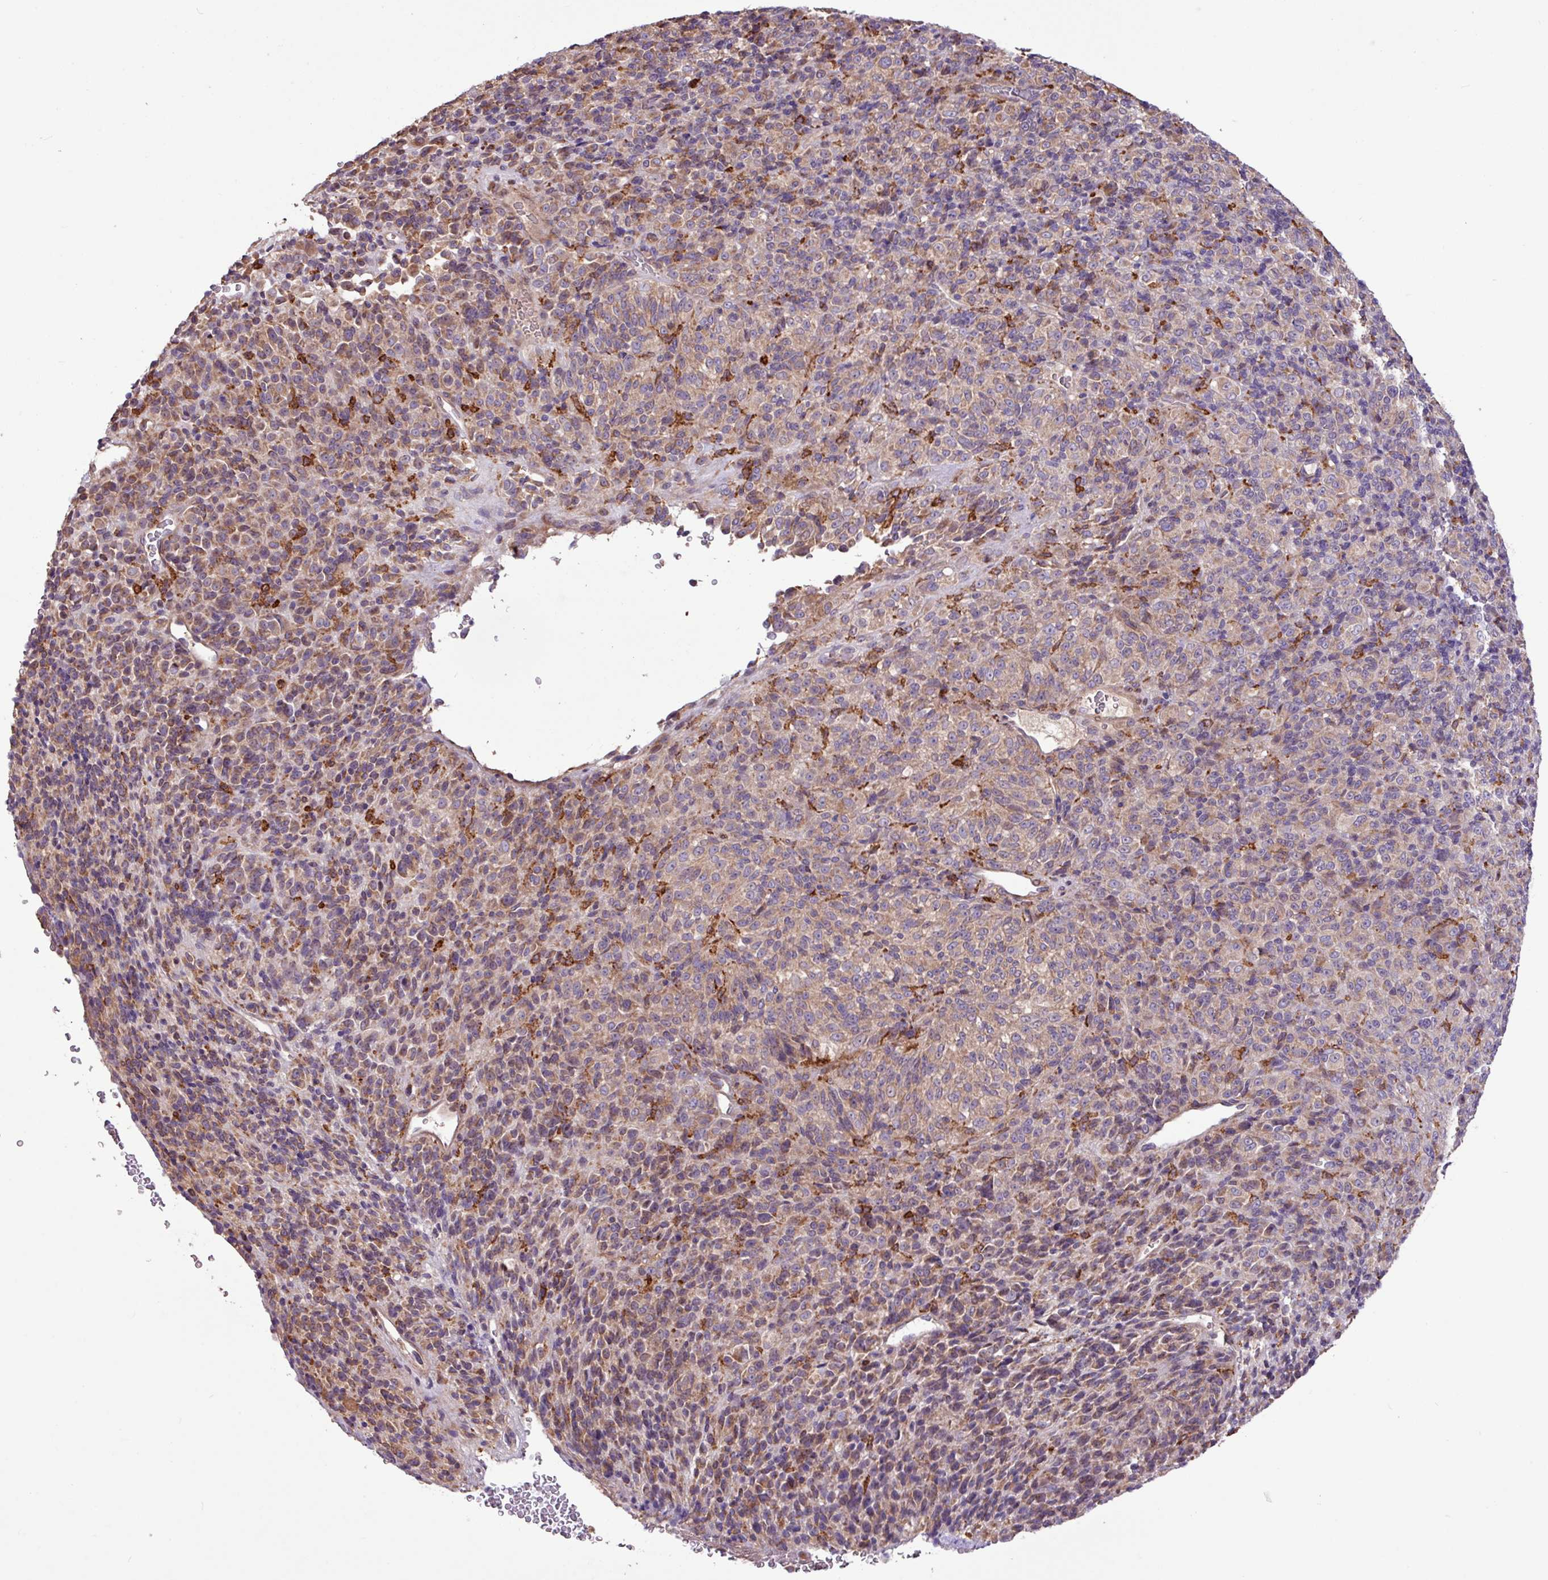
{"staining": {"intensity": "weak", "quantity": ">75%", "location": "cytoplasmic/membranous"}, "tissue": "melanoma", "cell_type": "Tumor cells", "image_type": "cancer", "snomed": [{"axis": "morphology", "description": "Malignant melanoma, Metastatic site"}, {"axis": "topography", "description": "Brain"}], "caption": "Malignant melanoma (metastatic site) stained with IHC demonstrates weak cytoplasmic/membranous expression in about >75% of tumor cells.", "gene": "ARHGEF25", "patient": {"sex": "female", "age": 56}}